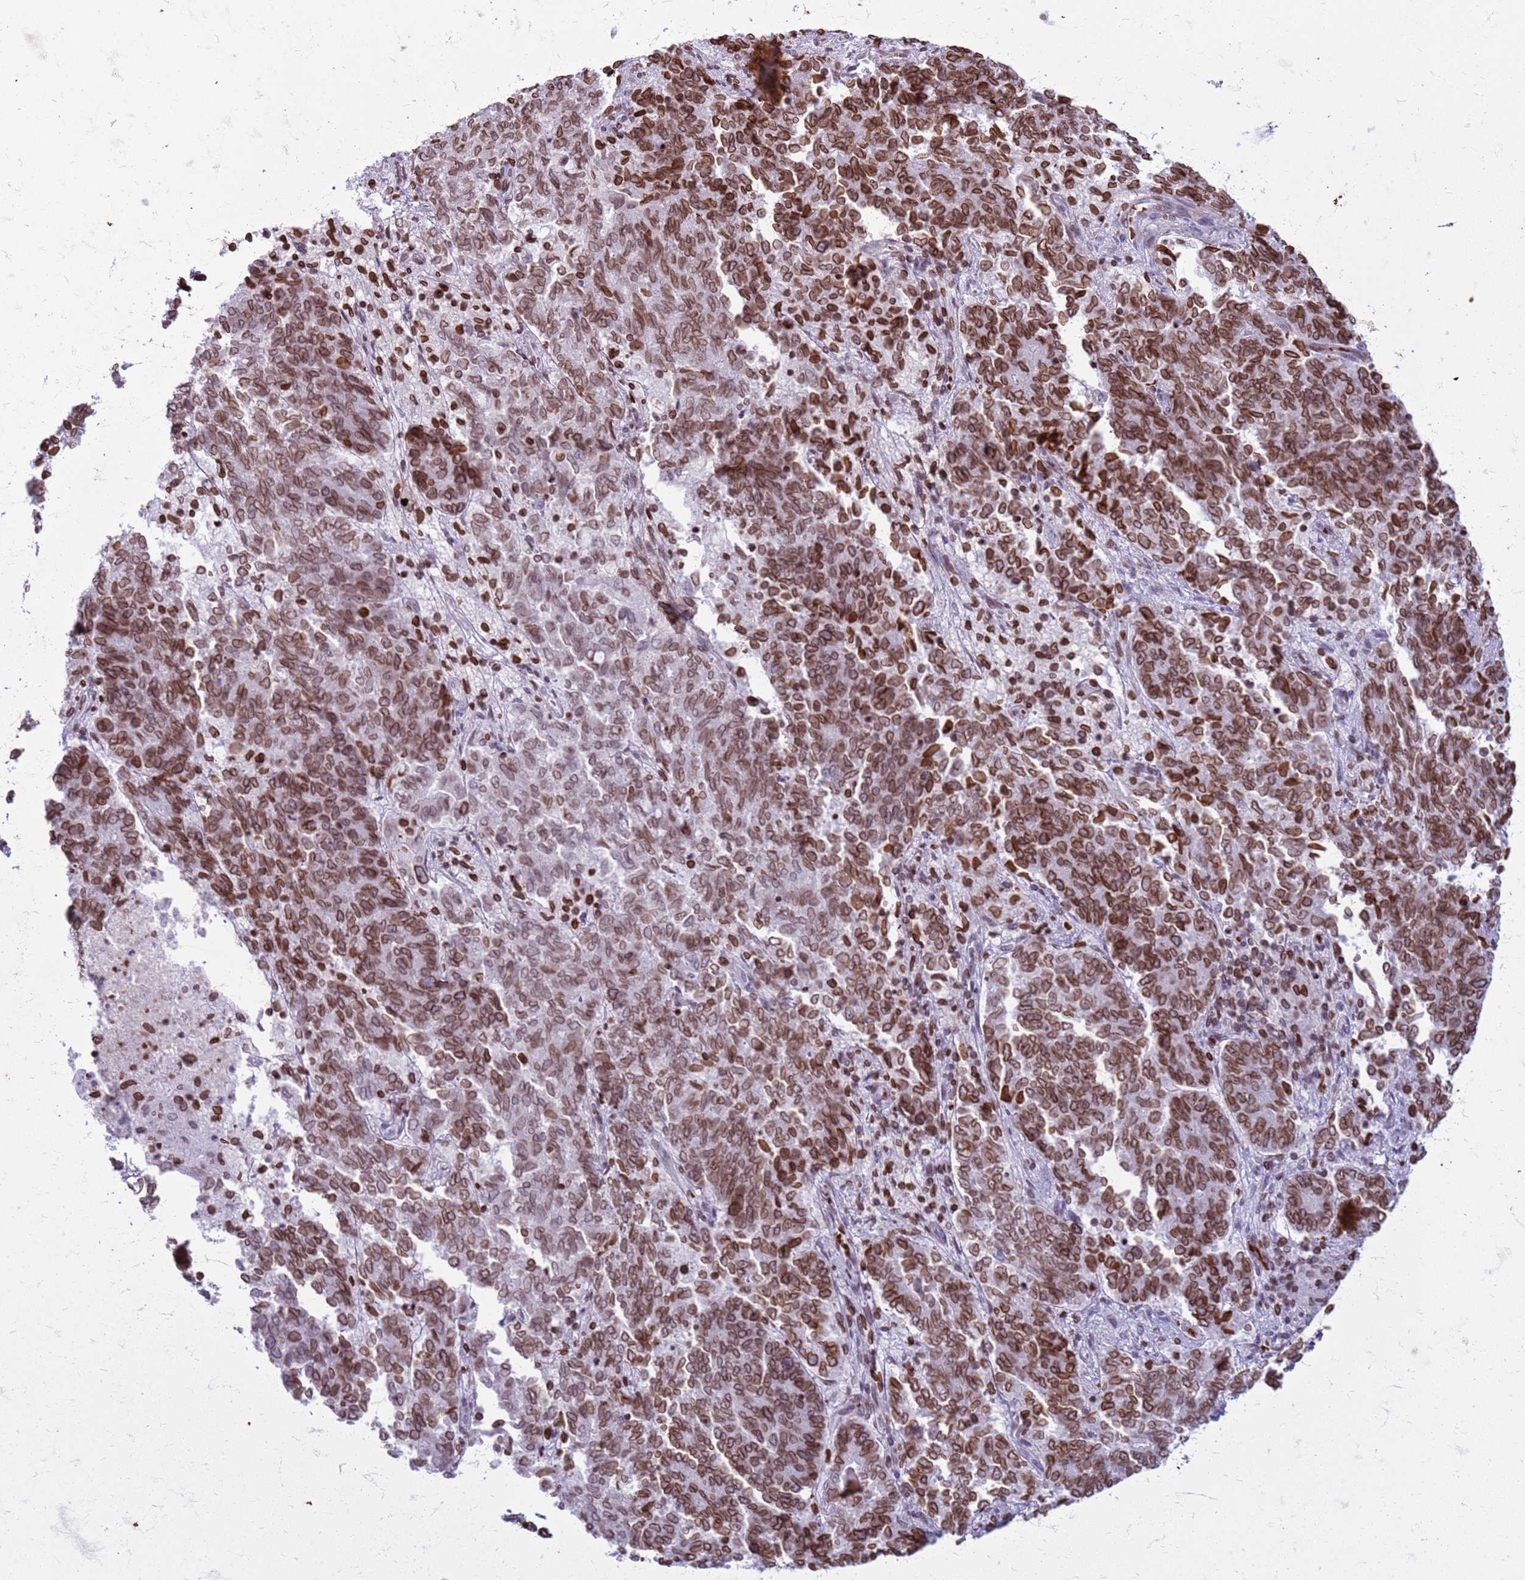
{"staining": {"intensity": "moderate", "quantity": ">75%", "location": "cytoplasmic/membranous,nuclear"}, "tissue": "endometrial cancer", "cell_type": "Tumor cells", "image_type": "cancer", "snomed": [{"axis": "morphology", "description": "Adenocarcinoma, NOS"}, {"axis": "topography", "description": "Endometrium"}], "caption": "Immunohistochemical staining of human adenocarcinoma (endometrial) displays medium levels of moderate cytoplasmic/membranous and nuclear positivity in approximately >75% of tumor cells.", "gene": "METTL25B", "patient": {"sex": "female", "age": 80}}